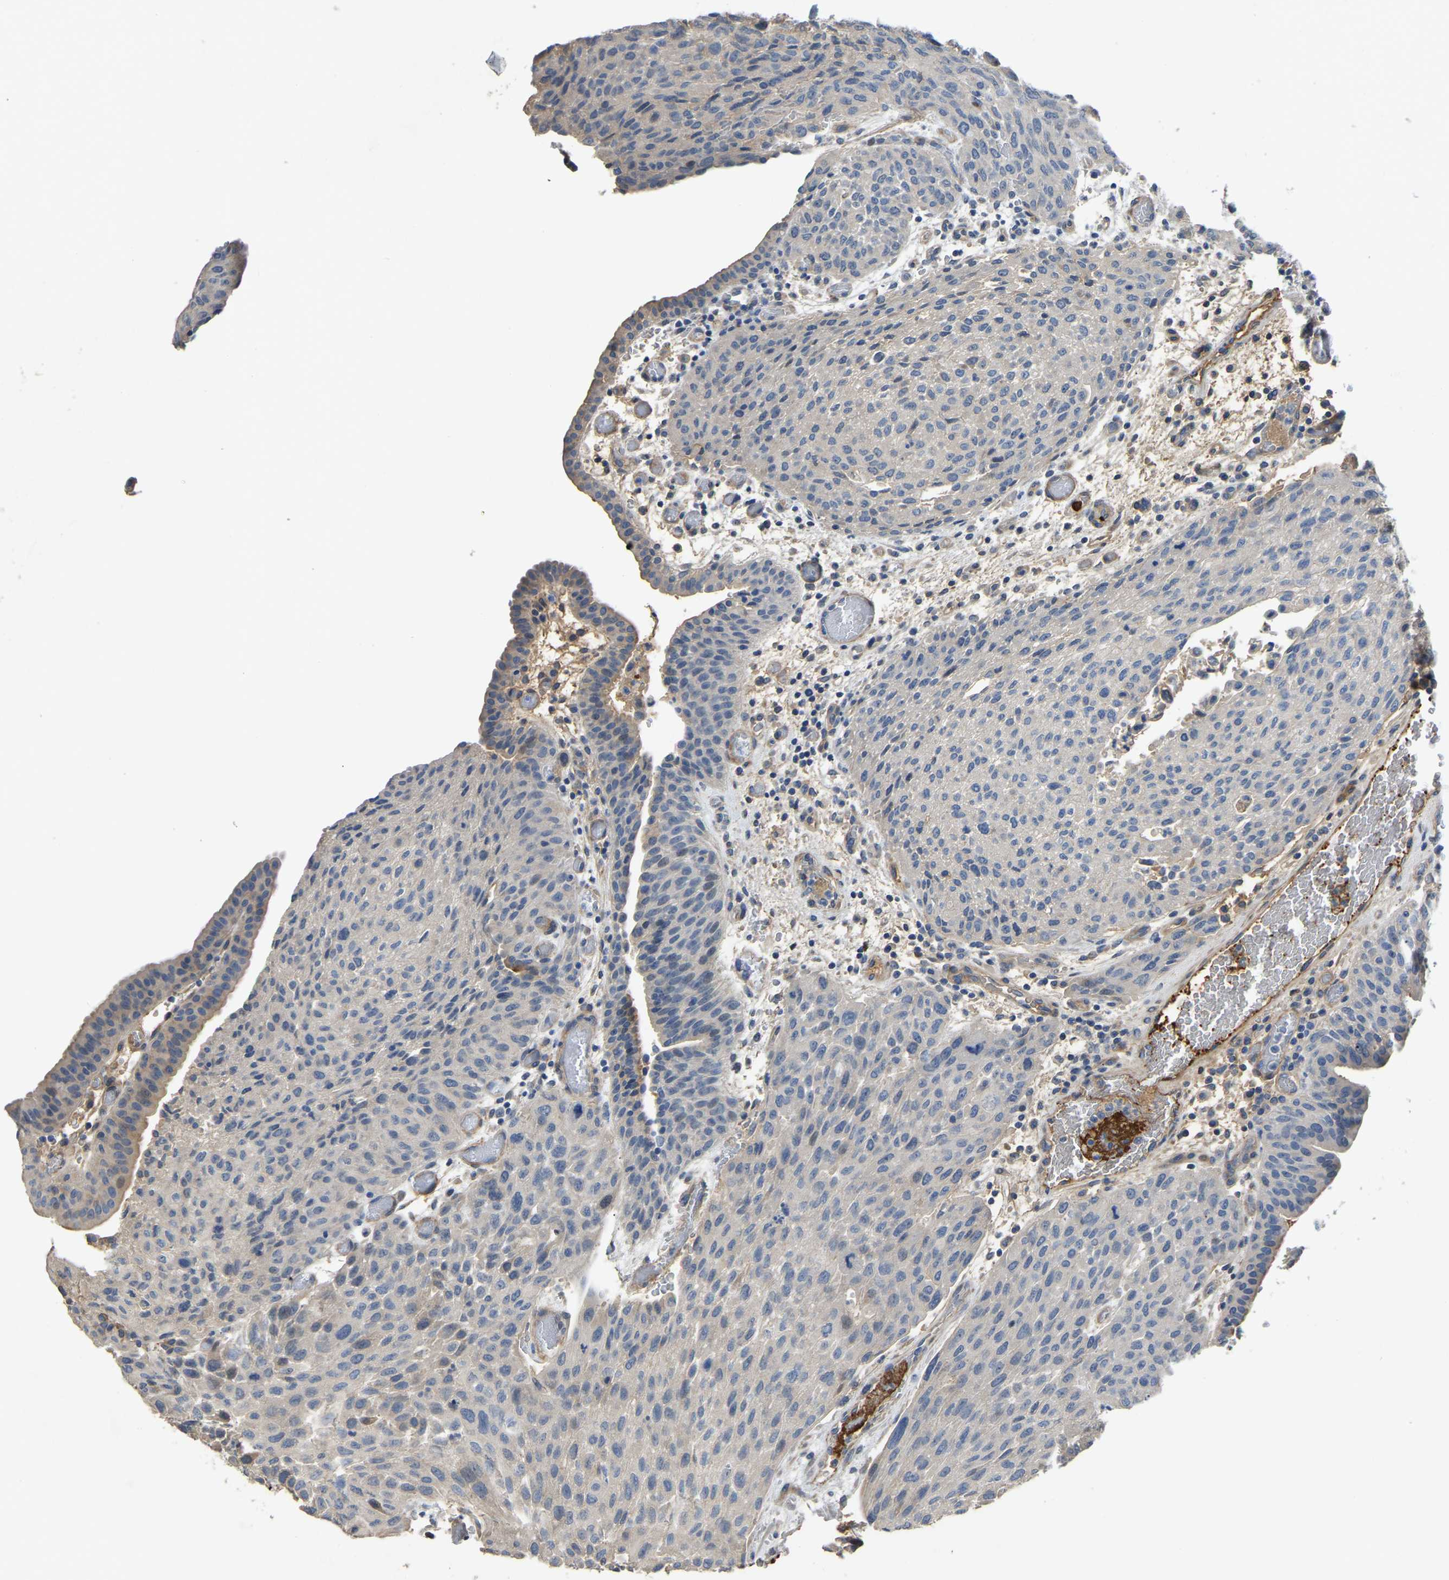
{"staining": {"intensity": "weak", "quantity": "25%-75%", "location": "cytoplasmic/membranous"}, "tissue": "urothelial cancer", "cell_type": "Tumor cells", "image_type": "cancer", "snomed": [{"axis": "morphology", "description": "Urothelial carcinoma, Low grade"}, {"axis": "morphology", "description": "Urothelial carcinoma, High grade"}, {"axis": "topography", "description": "Urinary bladder"}], "caption": "This histopathology image exhibits IHC staining of urothelial cancer, with low weak cytoplasmic/membranous expression in about 25%-75% of tumor cells.", "gene": "HIGD2B", "patient": {"sex": "male", "age": 35}}